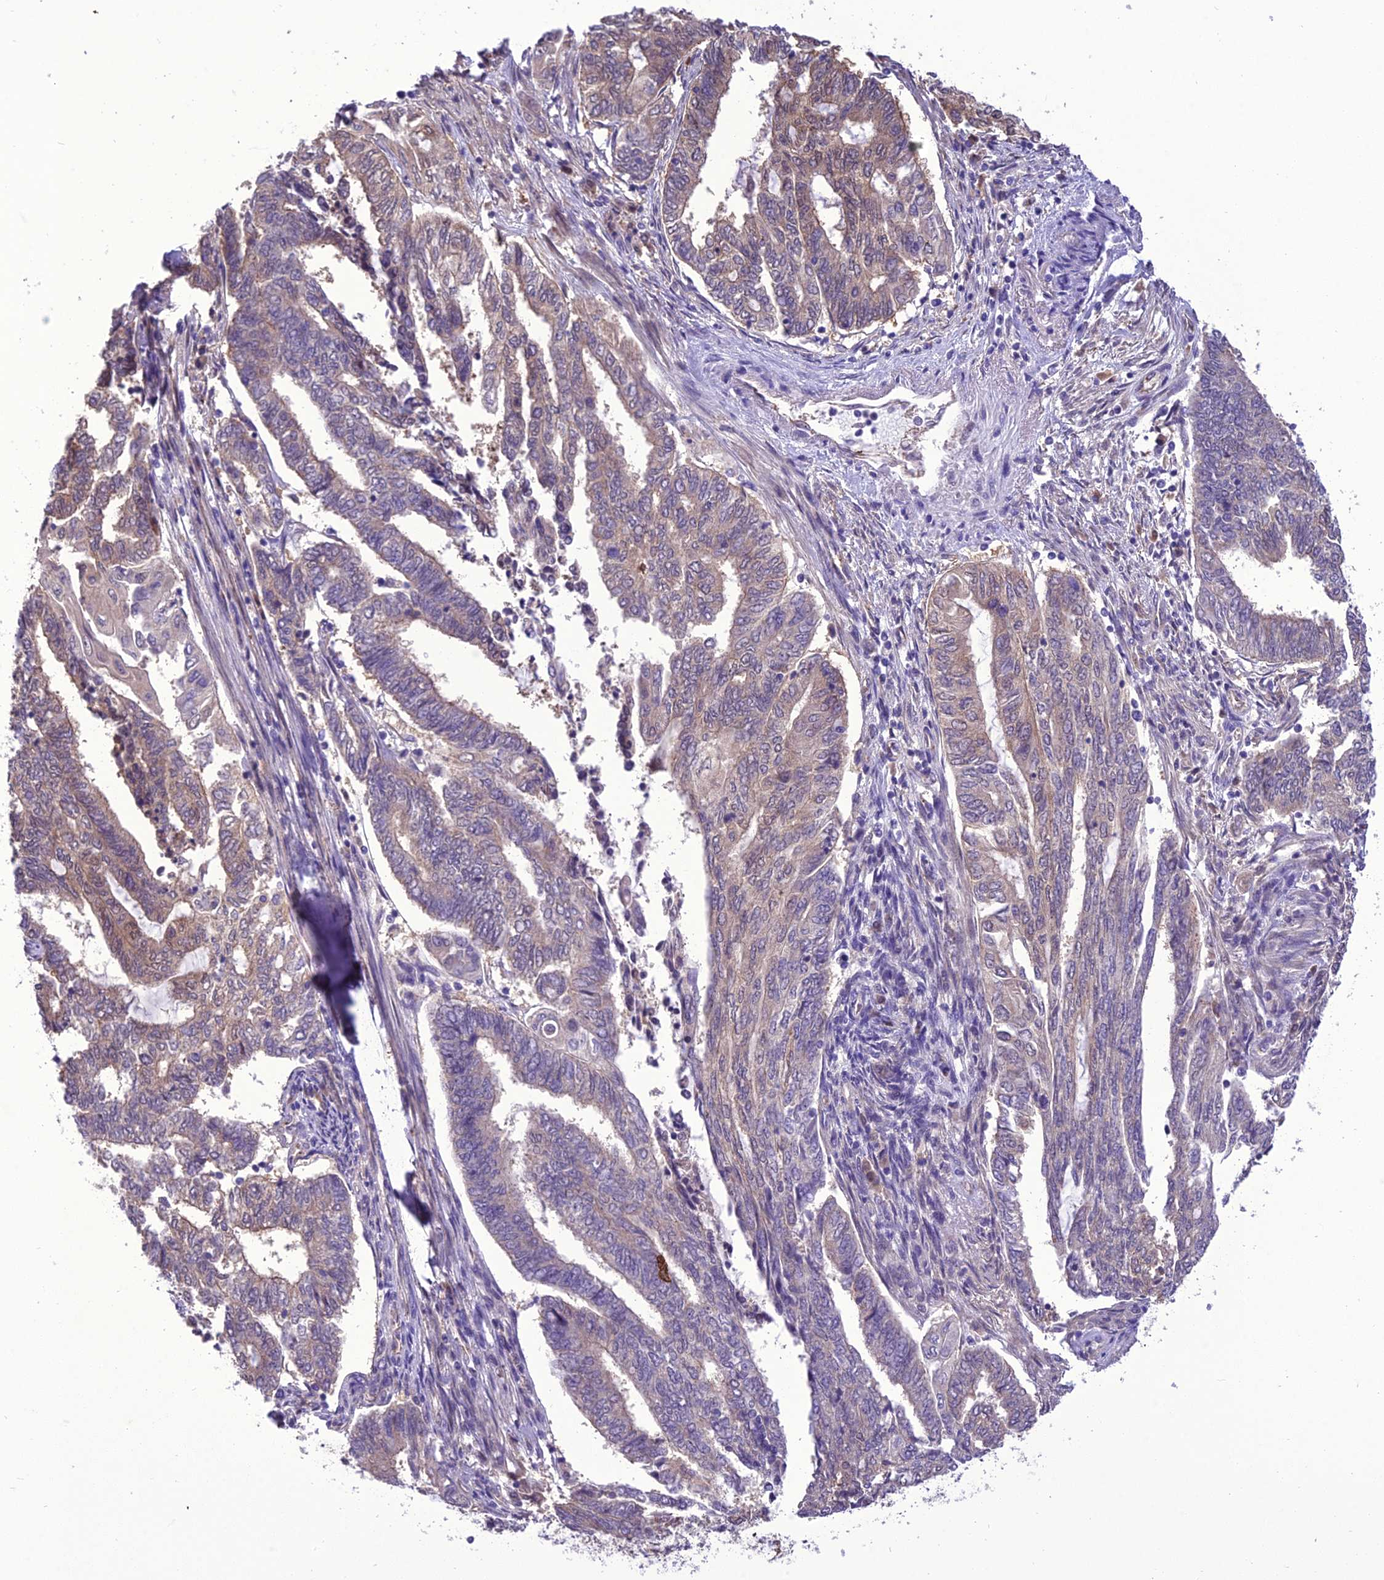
{"staining": {"intensity": "weak", "quantity": "<25%", "location": "cytoplasmic/membranous"}, "tissue": "endometrial cancer", "cell_type": "Tumor cells", "image_type": "cancer", "snomed": [{"axis": "morphology", "description": "Adenocarcinoma, NOS"}, {"axis": "topography", "description": "Uterus"}, {"axis": "topography", "description": "Endometrium"}], "caption": "Tumor cells show no significant staining in endometrial adenocarcinoma. Nuclei are stained in blue.", "gene": "BORCS6", "patient": {"sex": "female", "age": 70}}